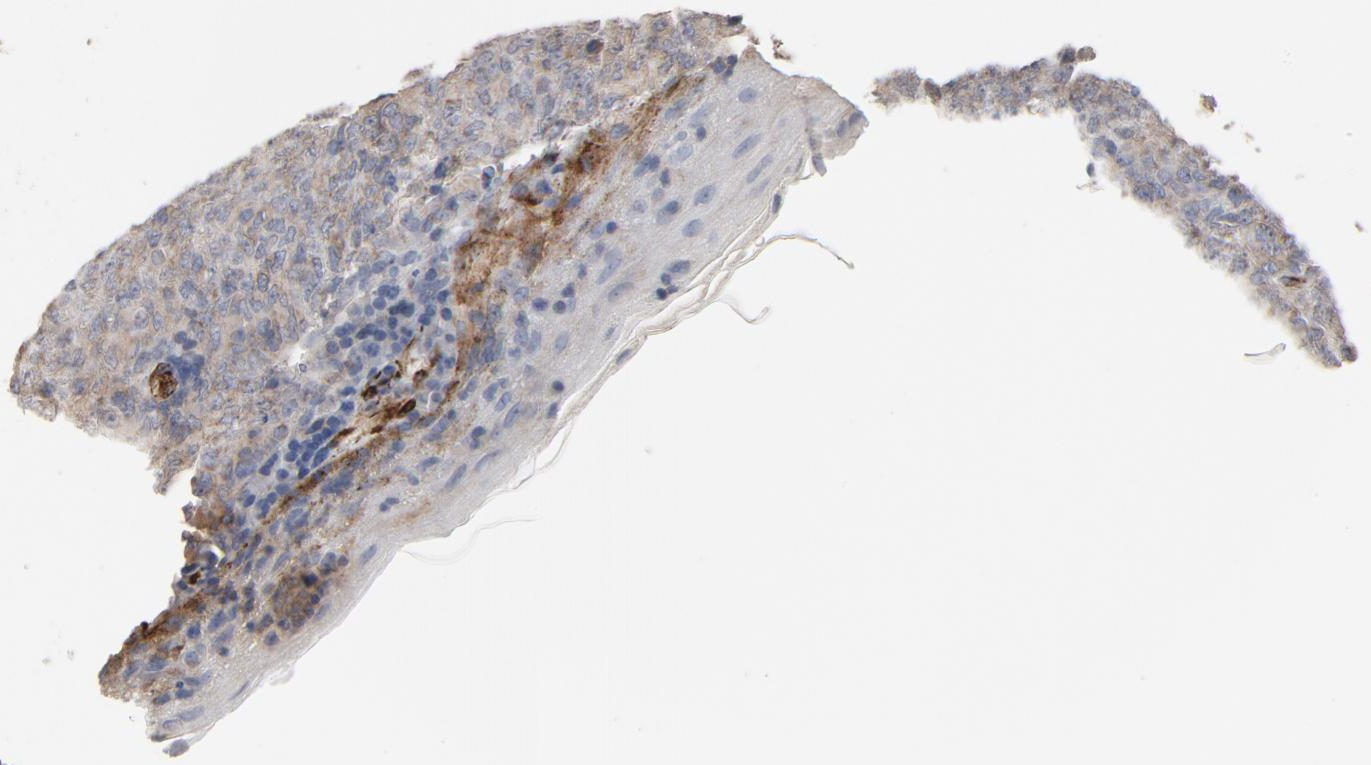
{"staining": {"intensity": "weak", "quantity": ">75%", "location": "cytoplasmic/membranous"}, "tissue": "lymphoma", "cell_type": "Tumor cells", "image_type": "cancer", "snomed": [{"axis": "morphology", "description": "Malignant lymphoma, non-Hodgkin's type, High grade"}, {"axis": "topography", "description": "Tonsil"}], "caption": "Tumor cells show low levels of weak cytoplasmic/membranous expression in about >75% of cells in lymphoma.", "gene": "GNG2", "patient": {"sex": "female", "age": 36}}